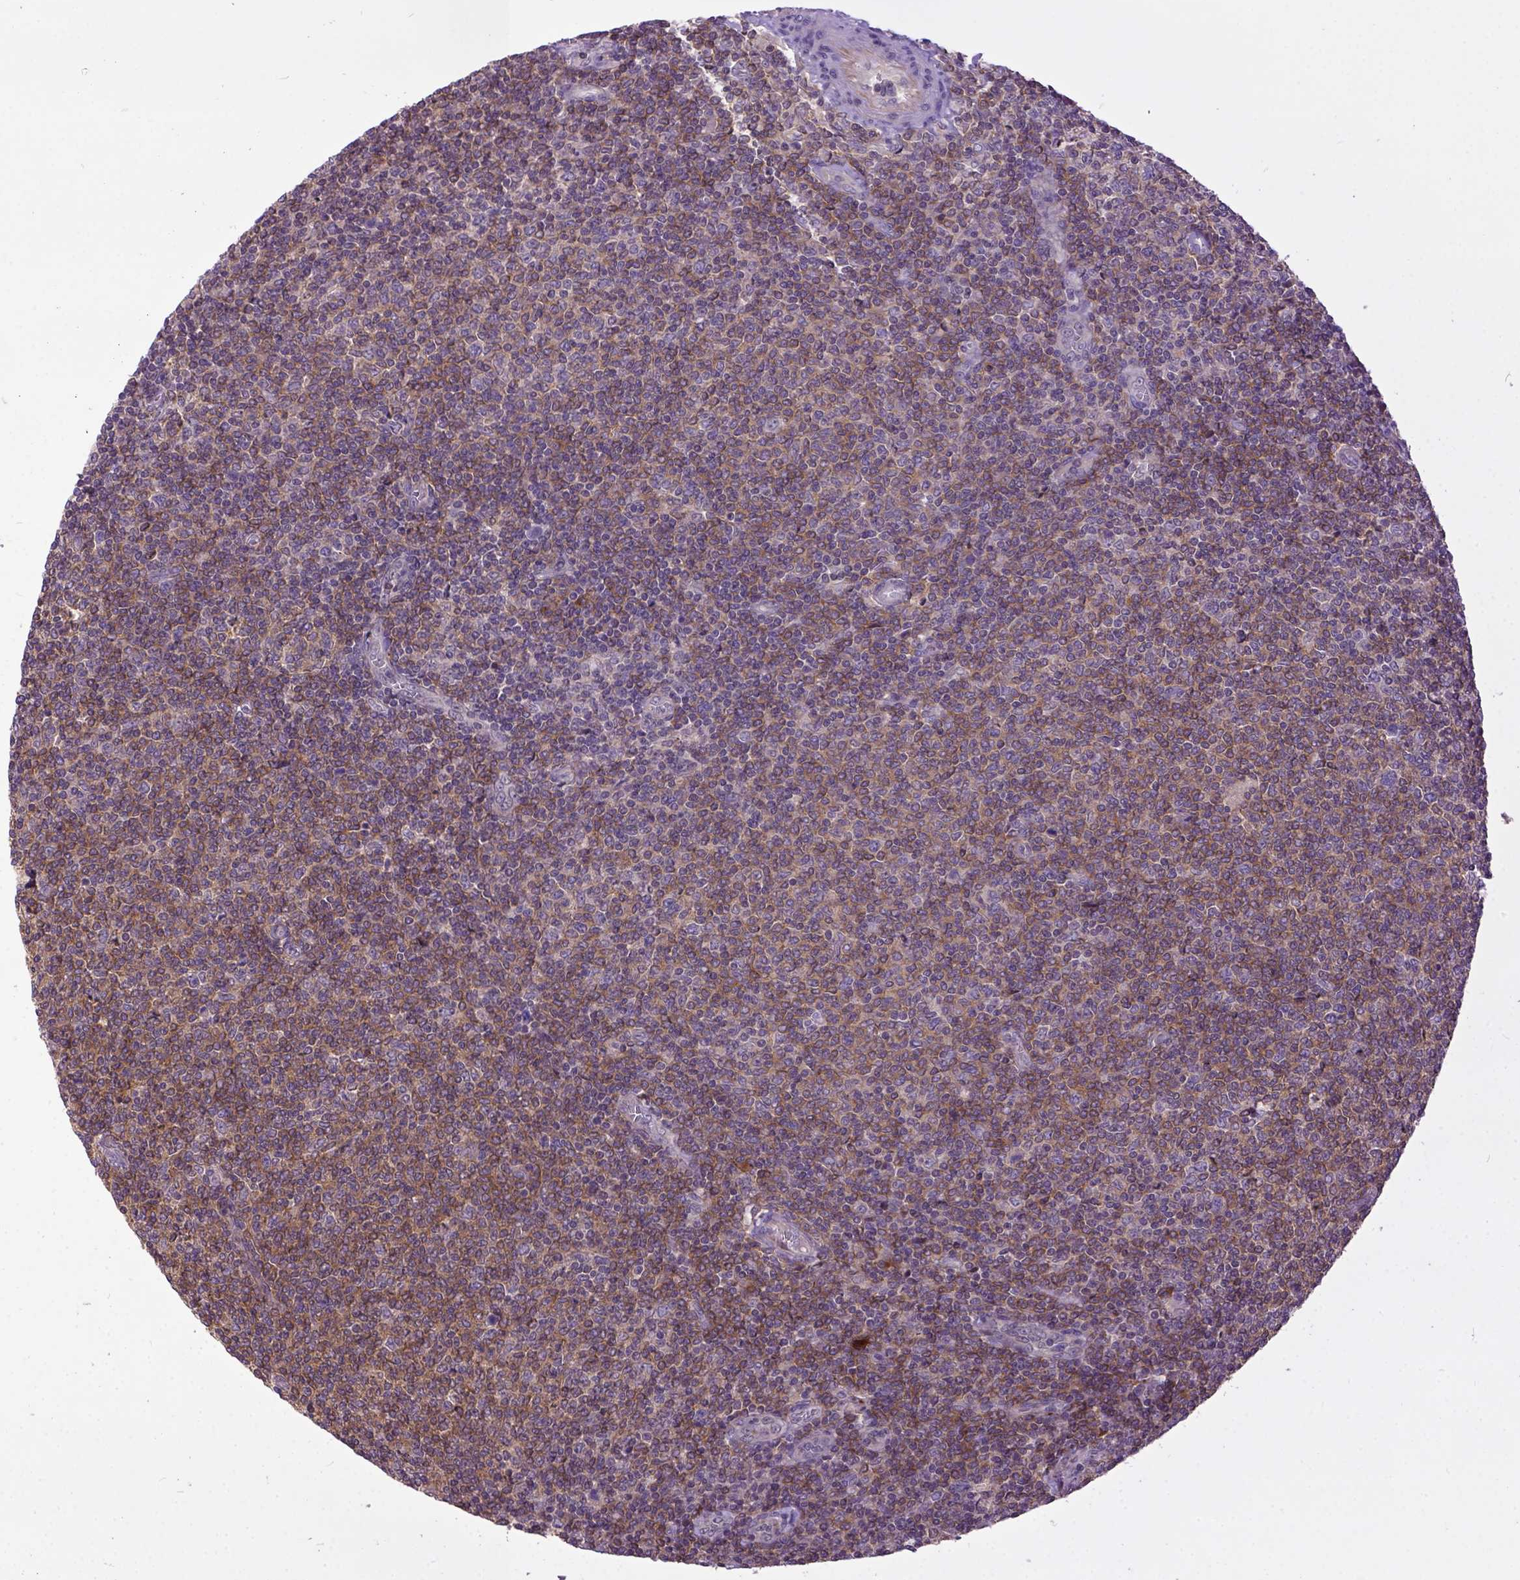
{"staining": {"intensity": "moderate", "quantity": ">75%", "location": "cytoplasmic/membranous"}, "tissue": "lymphoma", "cell_type": "Tumor cells", "image_type": "cancer", "snomed": [{"axis": "morphology", "description": "Malignant lymphoma, non-Hodgkin's type, Low grade"}, {"axis": "topography", "description": "Lymph node"}], "caption": "Immunohistochemical staining of human malignant lymphoma, non-Hodgkin's type (low-grade) exhibits medium levels of moderate cytoplasmic/membranous protein positivity in about >75% of tumor cells.", "gene": "CPNE1", "patient": {"sex": "male", "age": 52}}